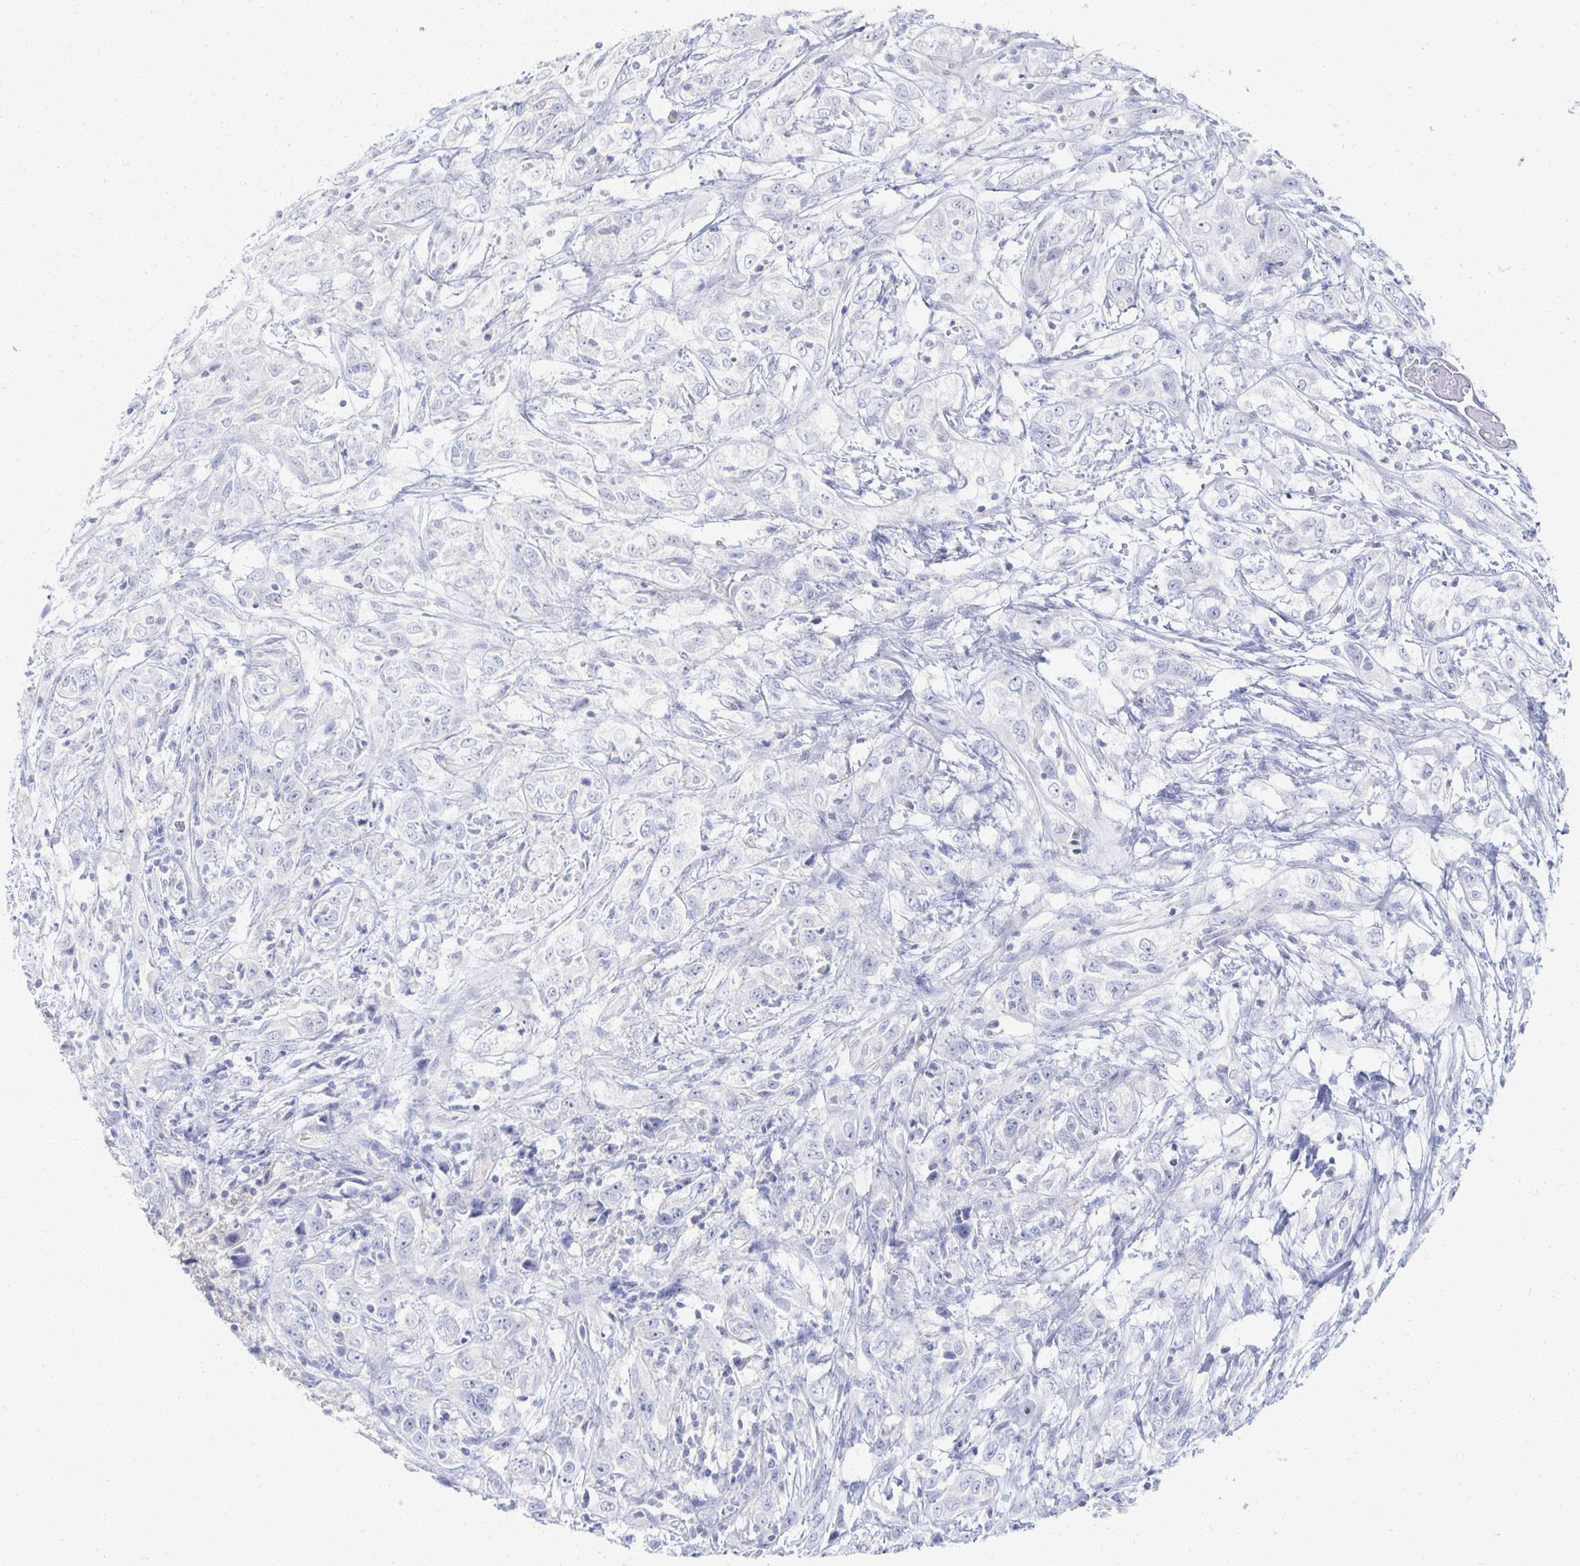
{"staining": {"intensity": "negative", "quantity": "none", "location": "none"}, "tissue": "cervical cancer", "cell_type": "Tumor cells", "image_type": "cancer", "snomed": [{"axis": "morphology", "description": "Adenocarcinoma, NOS"}, {"axis": "topography", "description": "Cervix"}], "caption": "A micrograph of human adenocarcinoma (cervical) is negative for staining in tumor cells. (DAB IHC visualized using brightfield microscopy, high magnification).", "gene": "PRR20A", "patient": {"sex": "female", "age": 40}}